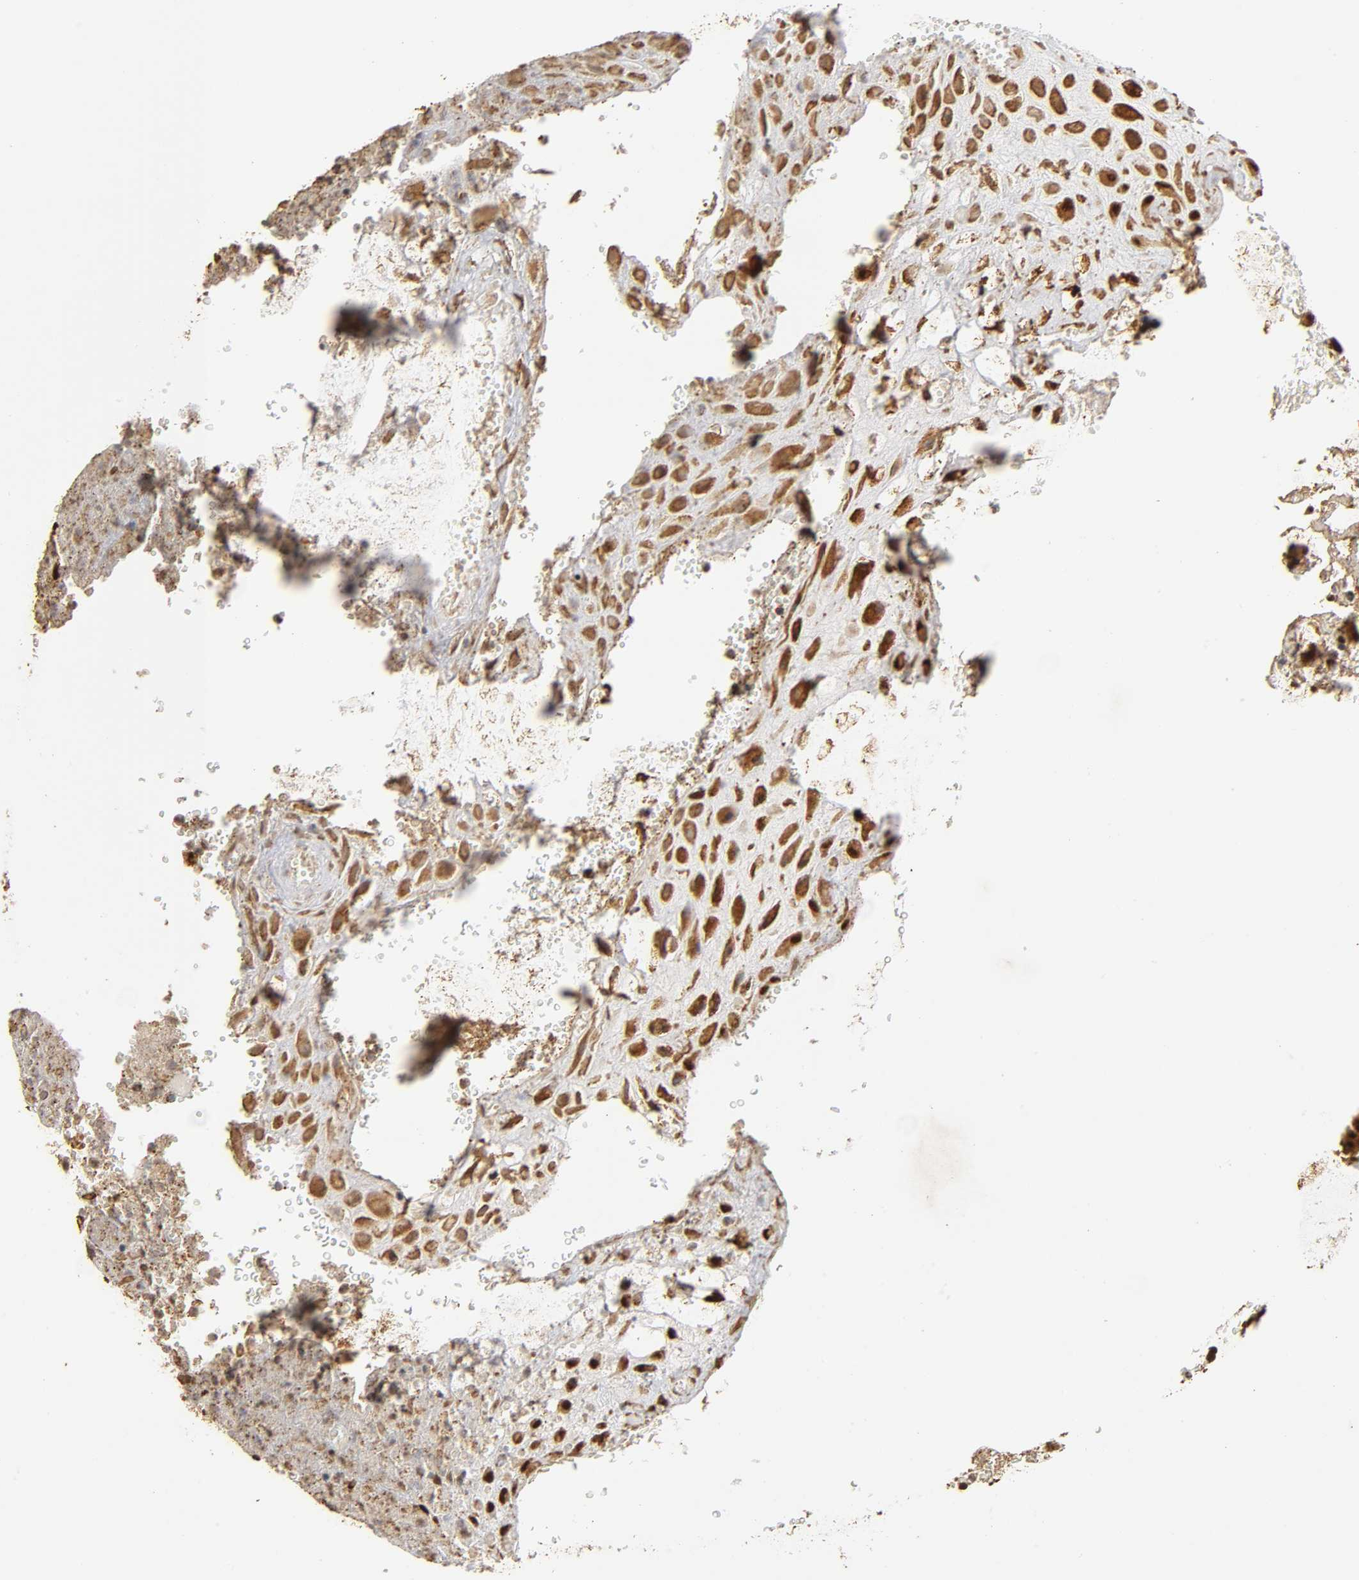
{"staining": {"intensity": "strong", "quantity": ">75%", "location": "cytoplasmic/membranous,nuclear"}, "tissue": "placenta", "cell_type": "Decidual cells", "image_type": "normal", "snomed": [{"axis": "morphology", "description": "Normal tissue, NOS"}, {"axis": "topography", "description": "Placenta"}], "caption": "Immunohistochemistry of unremarkable placenta exhibits high levels of strong cytoplasmic/membranous,nuclear staining in about >75% of decidual cells.", "gene": "RNF122", "patient": {"sex": "female", "age": 19}}